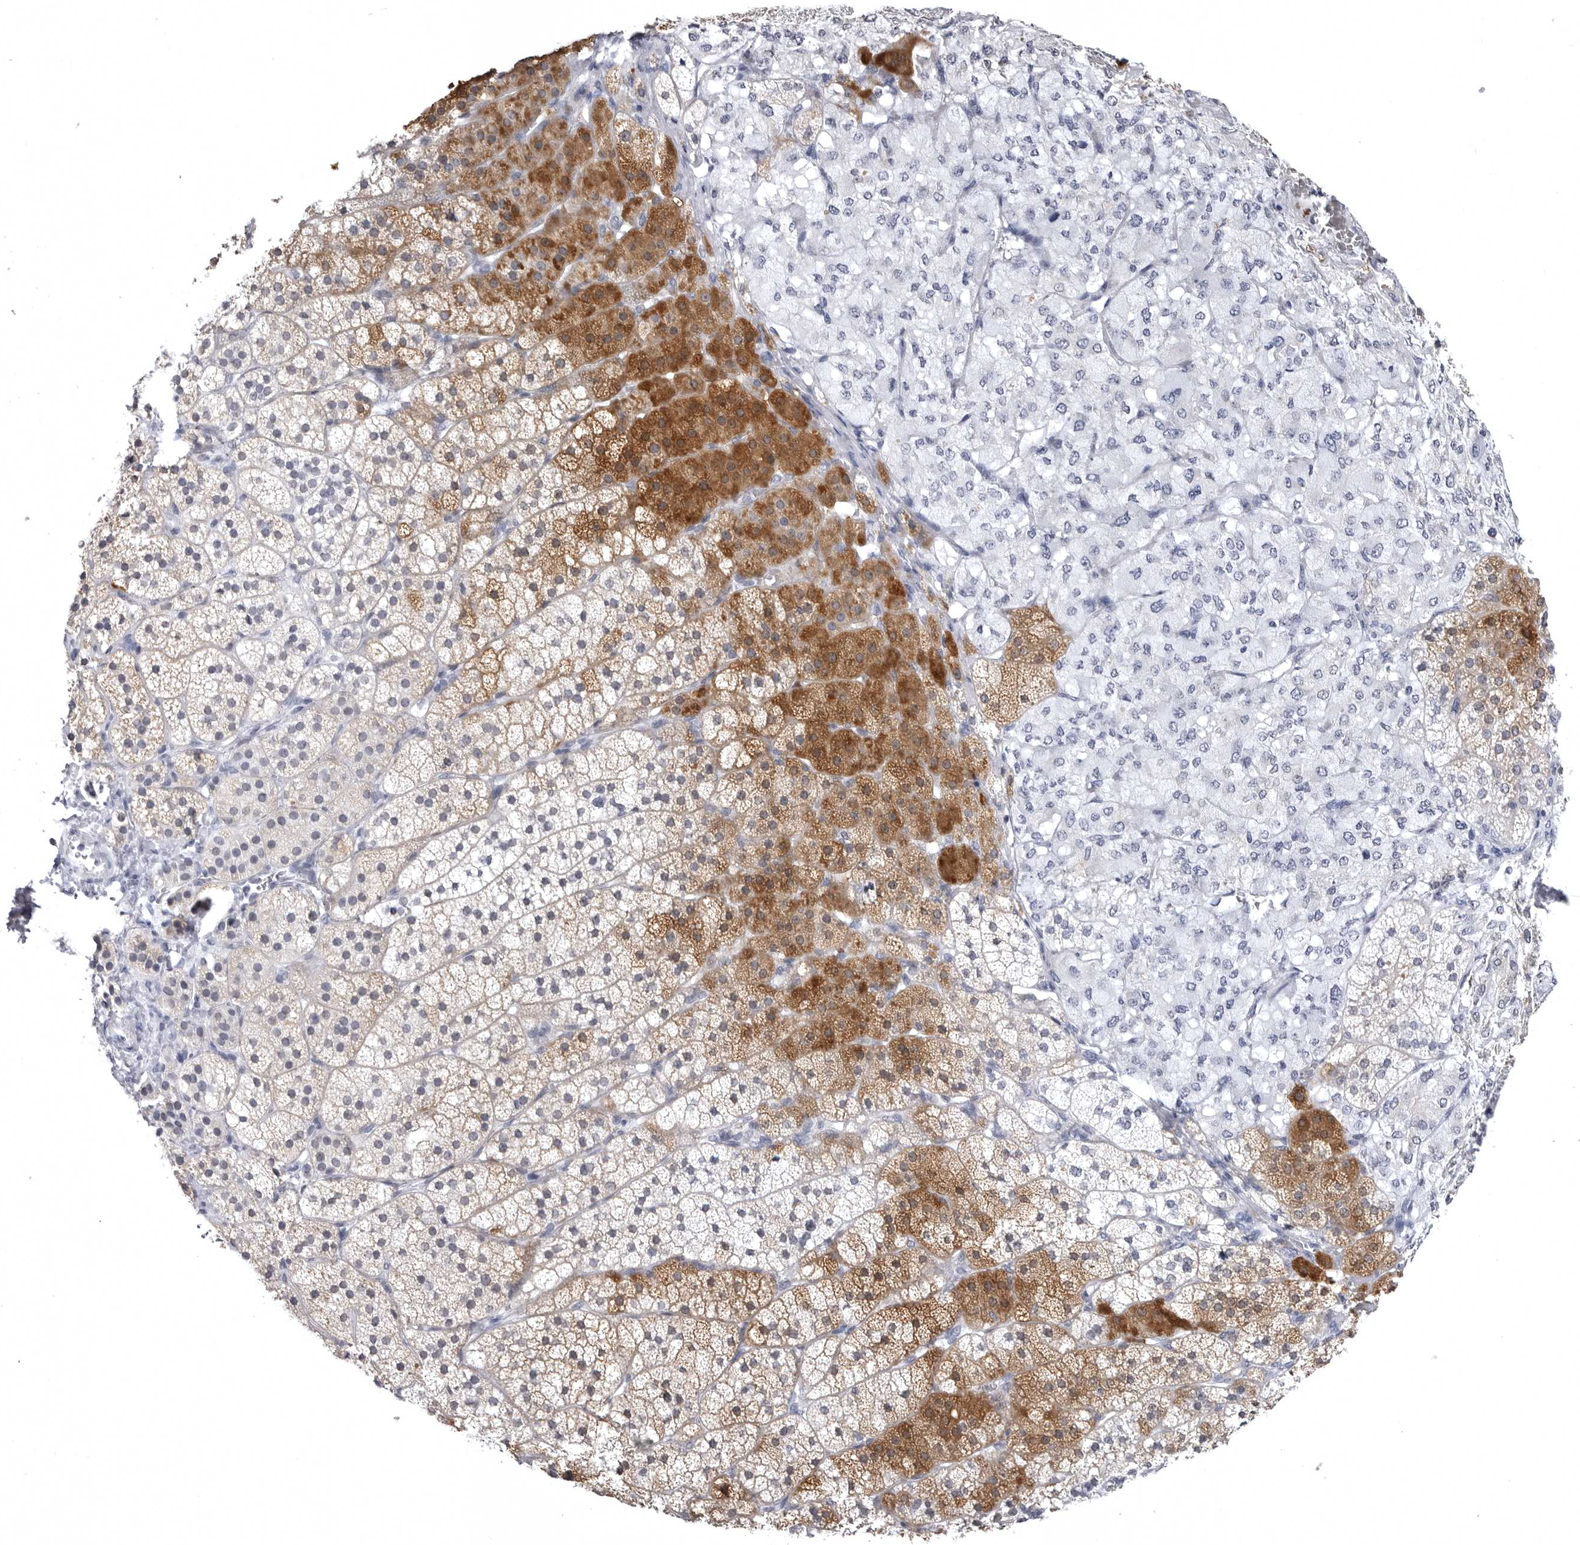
{"staining": {"intensity": "moderate", "quantity": "25%-75%", "location": "cytoplasmic/membranous"}, "tissue": "adrenal gland", "cell_type": "Glandular cells", "image_type": "normal", "snomed": [{"axis": "morphology", "description": "Normal tissue, NOS"}, {"axis": "topography", "description": "Adrenal gland"}], "caption": "A micrograph of human adrenal gland stained for a protein demonstrates moderate cytoplasmic/membranous brown staining in glandular cells. (Stains: DAB (3,3'-diaminobenzidine) in brown, nuclei in blue, Microscopy: brightfield microscopy at high magnification).", "gene": "STAP2", "patient": {"sex": "female", "age": 44}}